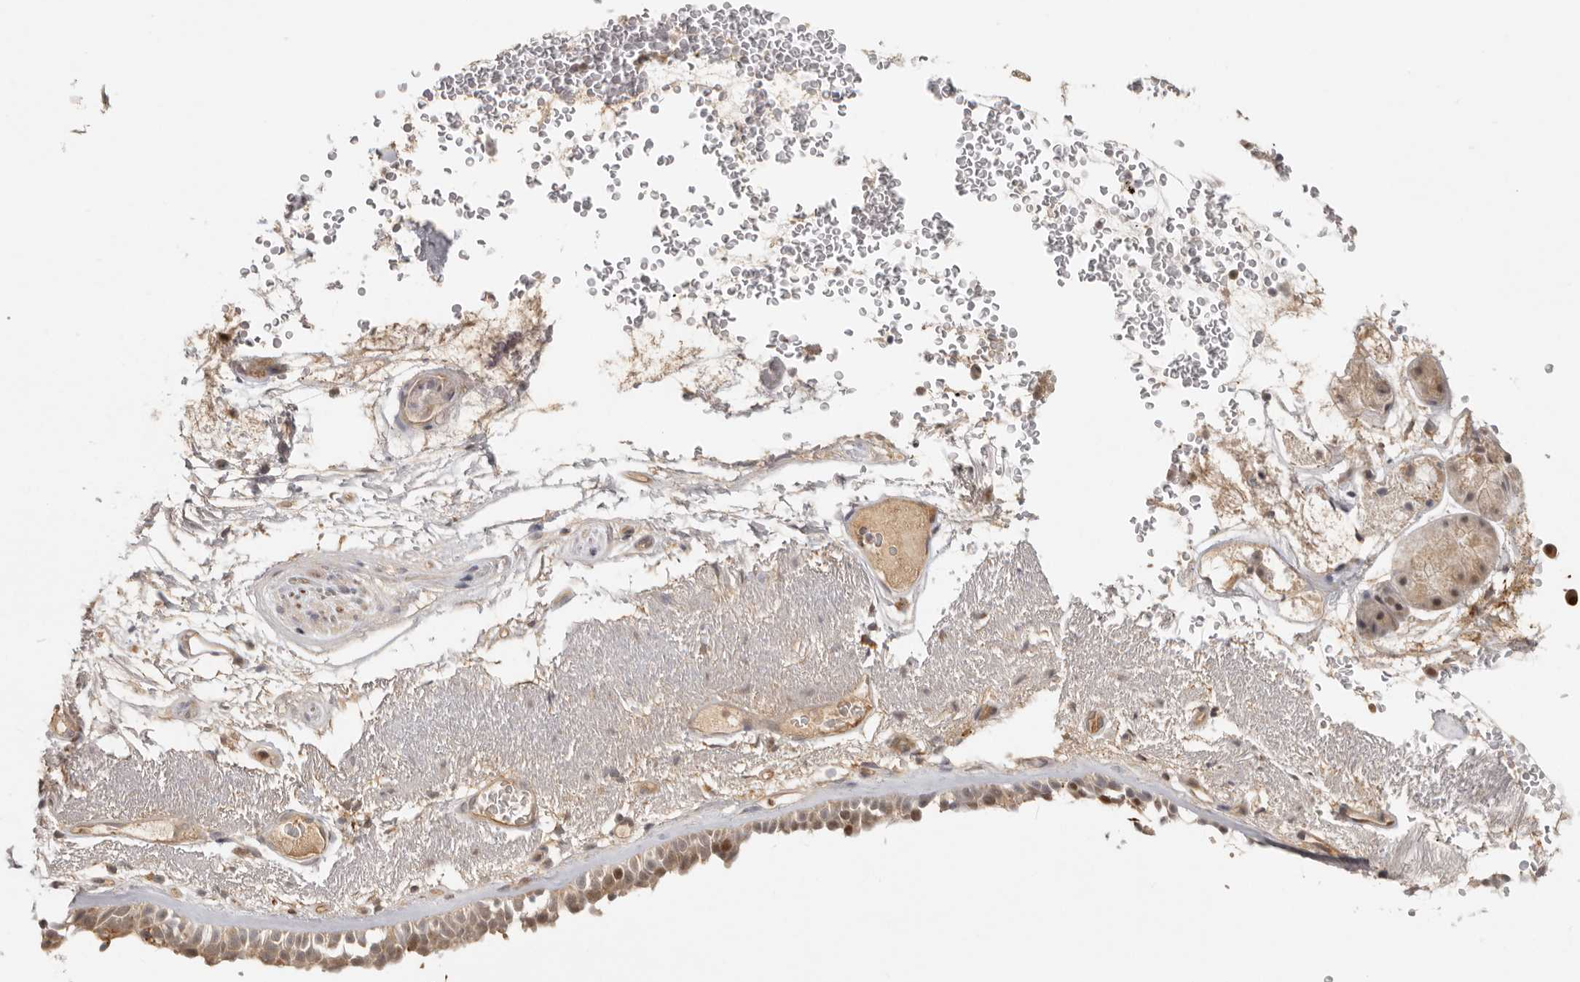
{"staining": {"intensity": "weak", "quantity": ">75%", "location": "cytoplasmic/membranous,nuclear"}, "tissue": "bronchus", "cell_type": "Respiratory epithelial cells", "image_type": "normal", "snomed": [{"axis": "morphology", "description": "Normal tissue, NOS"}, {"axis": "morphology", "description": "Squamous cell carcinoma, NOS"}, {"axis": "topography", "description": "Lymph node"}, {"axis": "topography", "description": "Bronchus"}, {"axis": "topography", "description": "Lung"}], "caption": "Bronchus was stained to show a protein in brown. There is low levels of weak cytoplasmic/membranous,nuclear staining in approximately >75% of respiratory epithelial cells.", "gene": "PSMA5", "patient": {"sex": "male", "age": 66}}